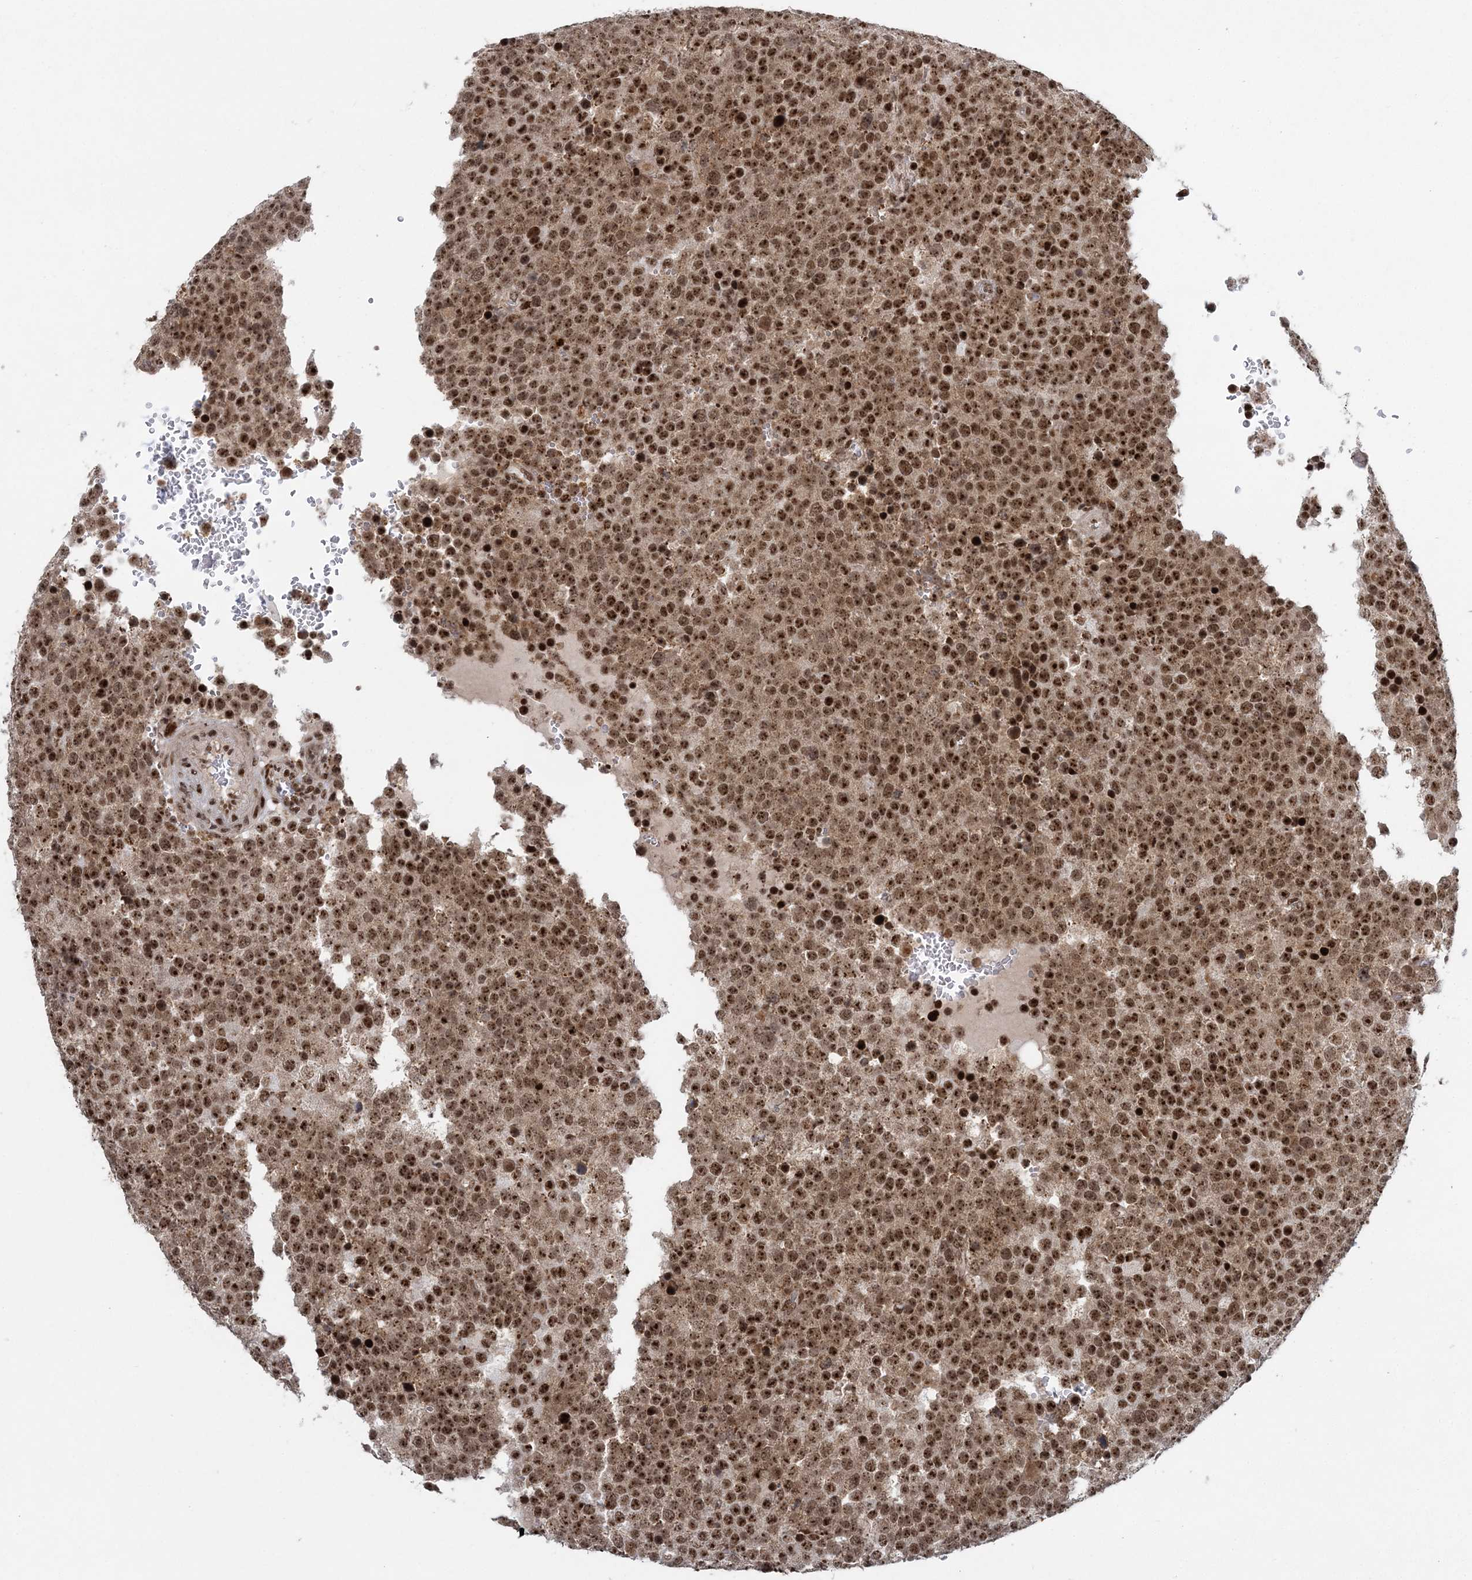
{"staining": {"intensity": "strong", "quantity": ">75%", "location": "nuclear"}, "tissue": "testis cancer", "cell_type": "Tumor cells", "image_type": "cancer", "snomed": [{"axis": "morphology", "description": "Seminoma, NOS"}, {"axis": "topography", "description": "Testis"}], "caption": "This micrograph displays testis cancer (seminoma) stained with IHC to label a protein in brown. The nuclear of tumor cells show strong positivity for the protein. Nuclei are counter-stained blue.", "gene": "CWC22", "patient": {"sex": "male", "age": 71}}